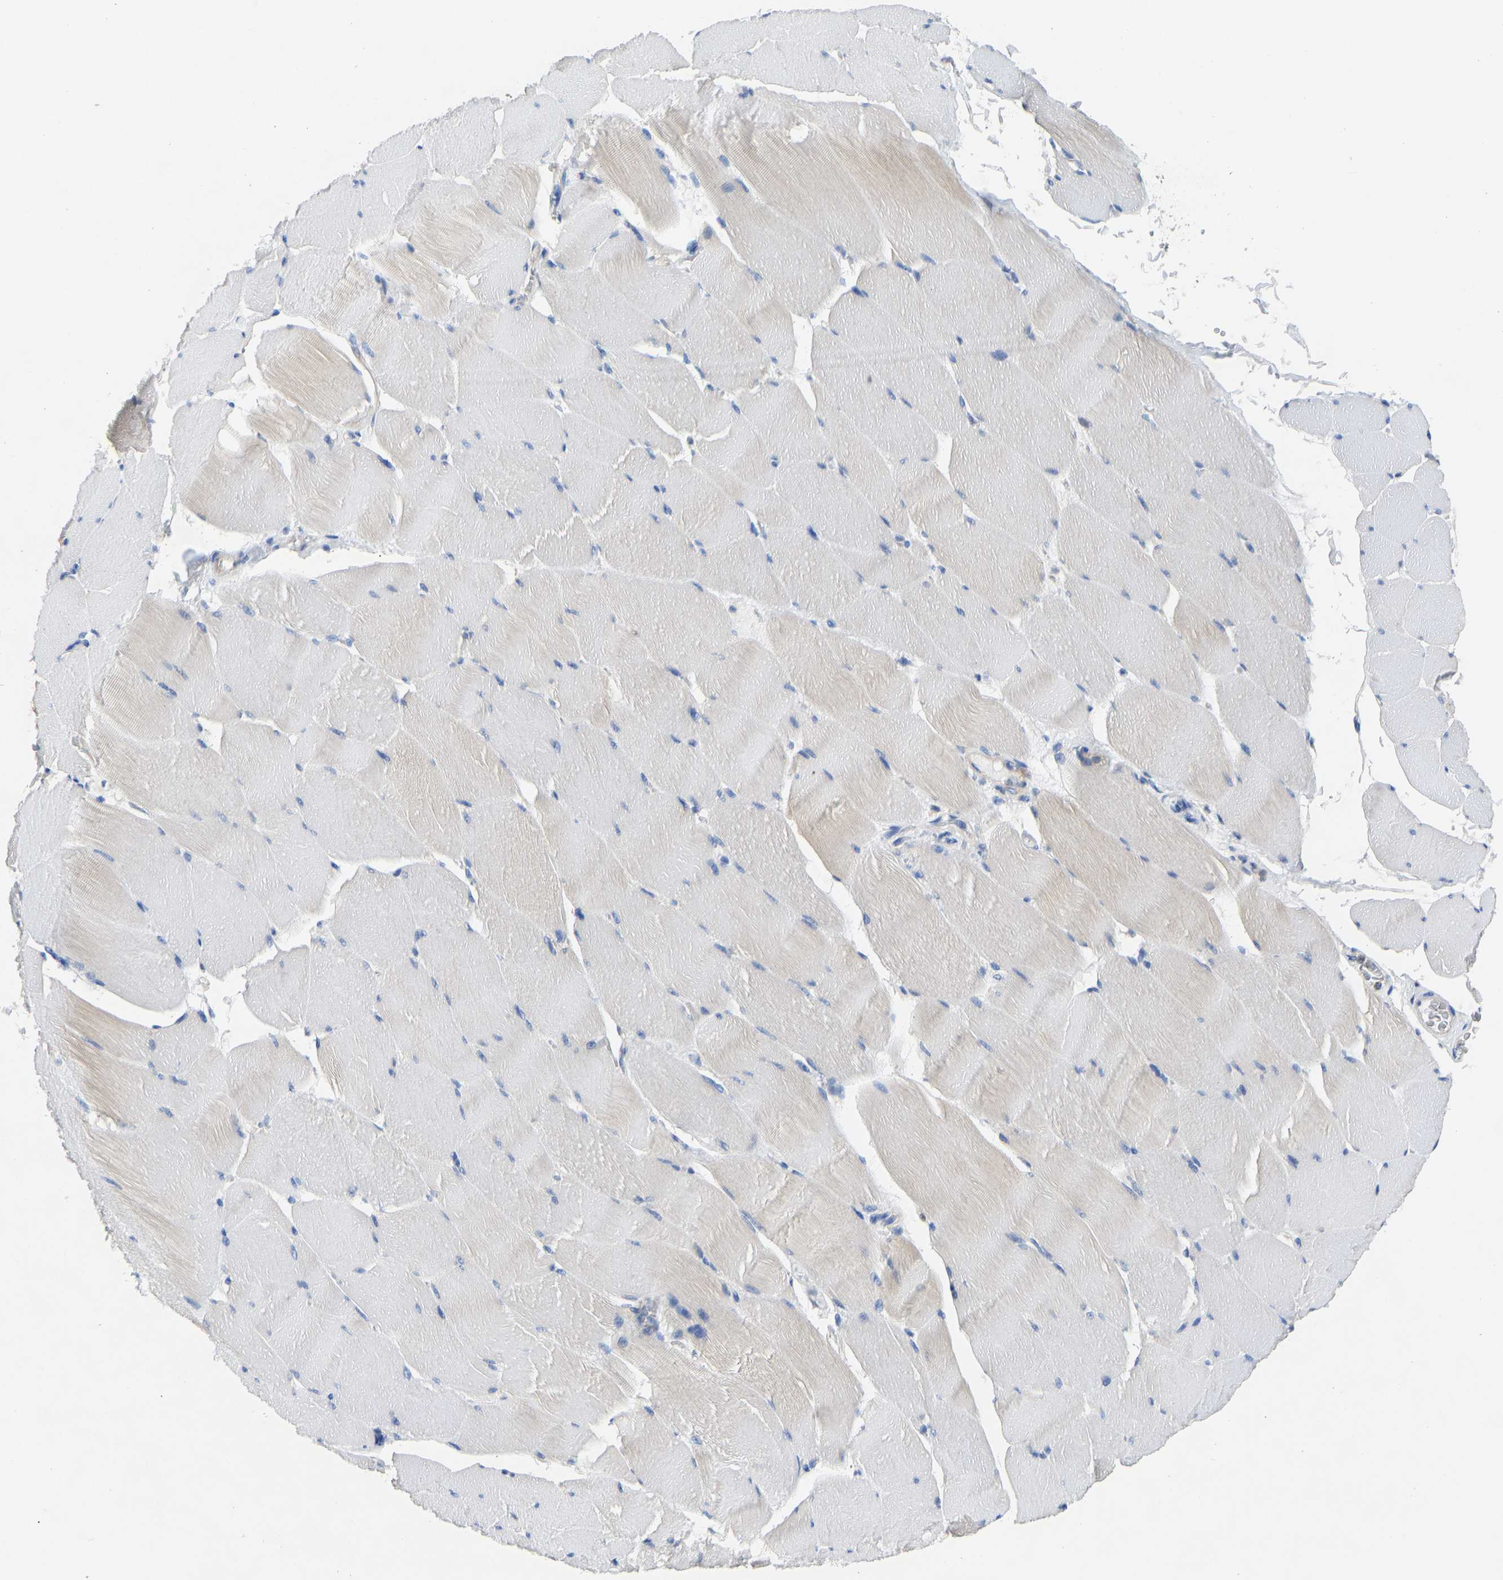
{"staining": {"intensity": "weak", "quantity": "<25%", "location": "cytoplasmic/membranous"}, "tissue": "skeletal muscle", "cell_type": "Myocytes", "image_type": "normal", "snomed": [{"axis": "morphology", "description": "Normal tissue, NOS"}, {"axis": "topography", "description": "Skeletal muscle"}], "caption": "Immunohistochemistry image of normal human skeletal muscle stained for a protein (brown), which reveals no expression in myocytes.", "gene": "PPP3CA", "patient": {"sex": "male", "age": 62}}